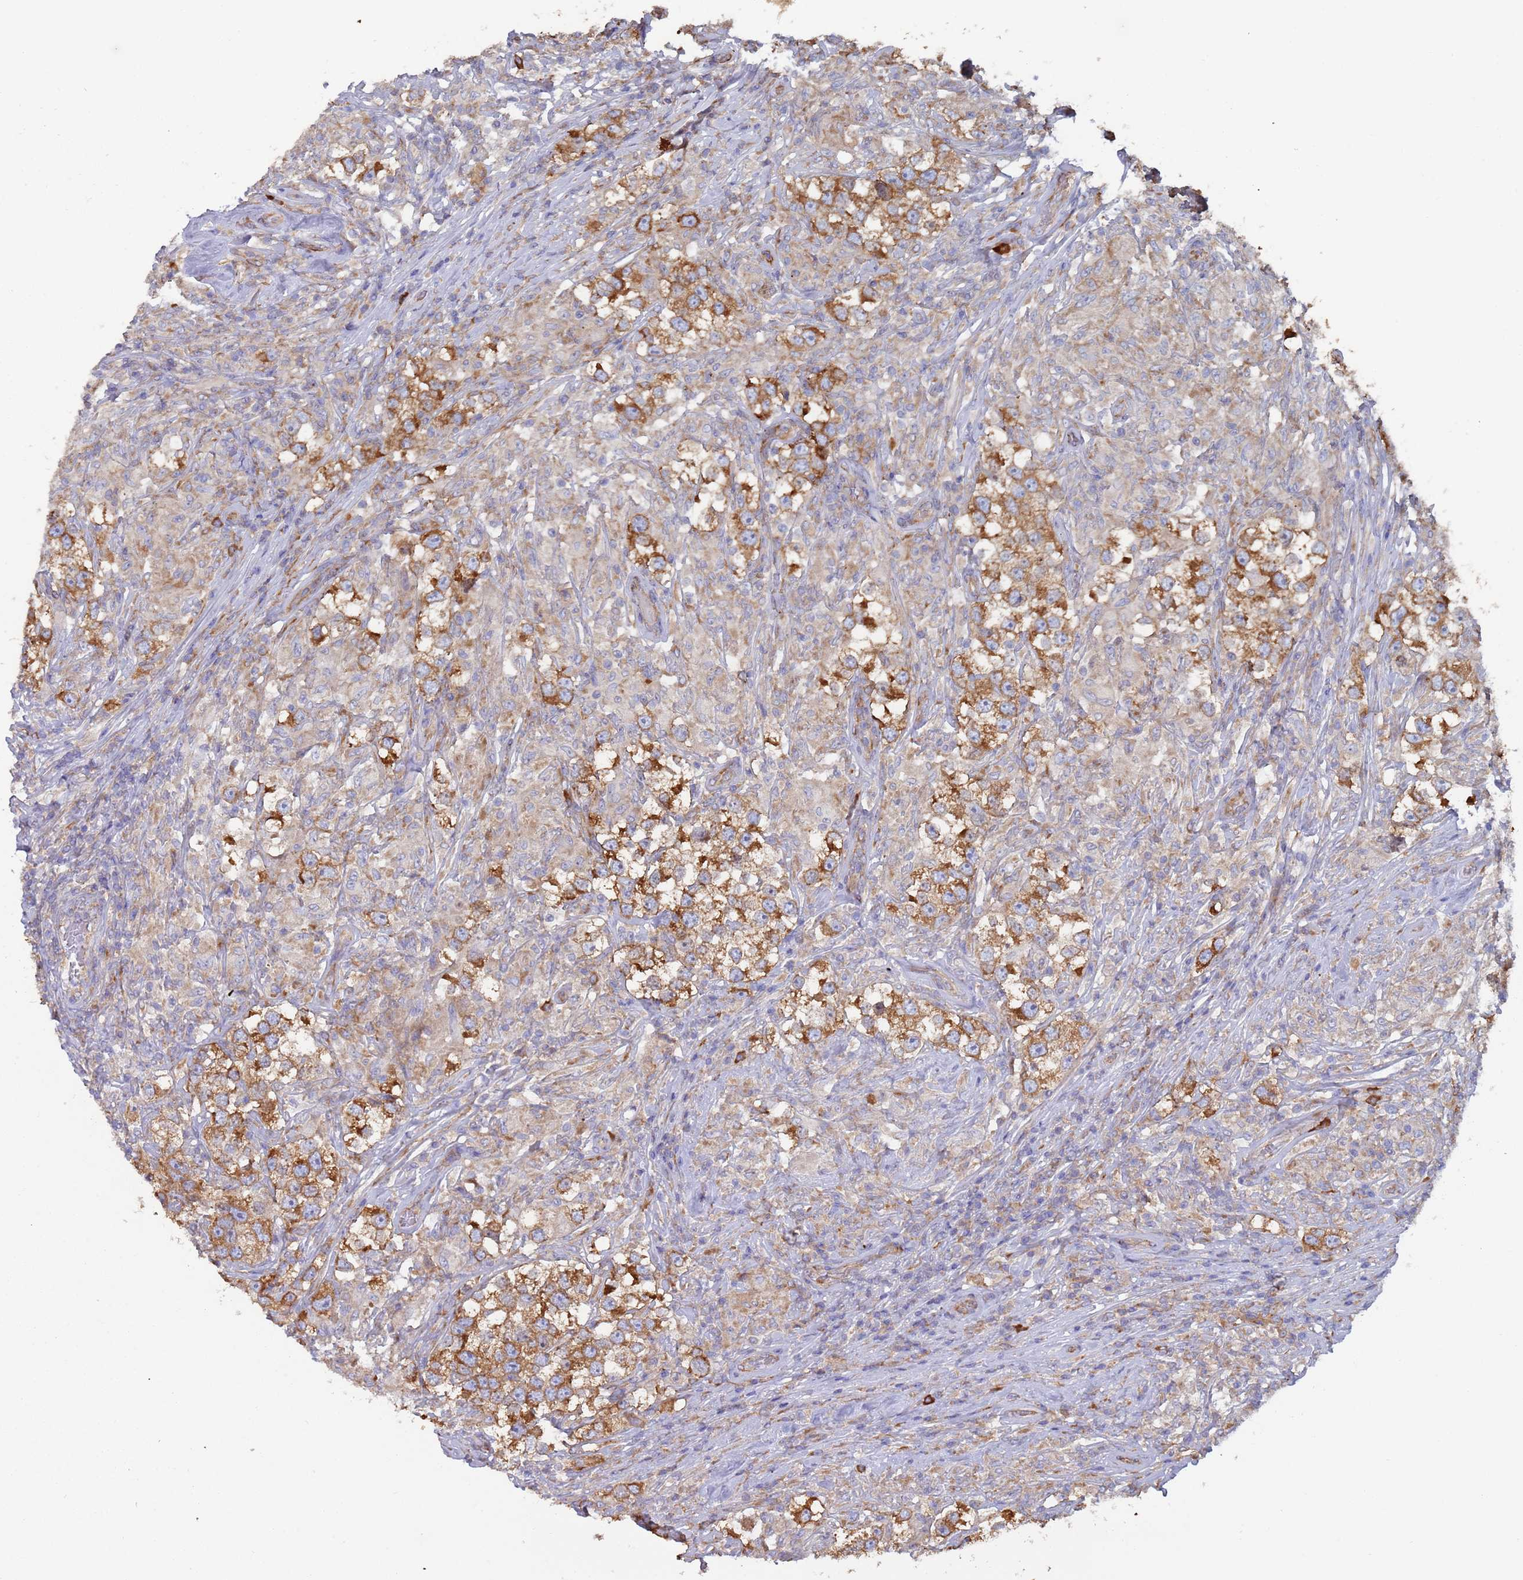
{"staining": {"intensity": "strong", "quantity": ">75%", "location": "cytoplasmic/membranous"}, "tissue": "testis cancer", "cell_type": "Tumor cells", "image_type": "cancer", "snomed": [{"axis": "morphology", "description": "Seminoma, NOS"}, {"axis": "topography", "description": "Testis"}], "caption": "This photomicrograph exhibits immunohistochemistry (IHC) staining of testis seminoma, with high strong cytoplasmic/membranous staining in approximately >75% of tumor cells.", "gene": "ZNF844", "patient": {"sex": "male", "age": 46}}